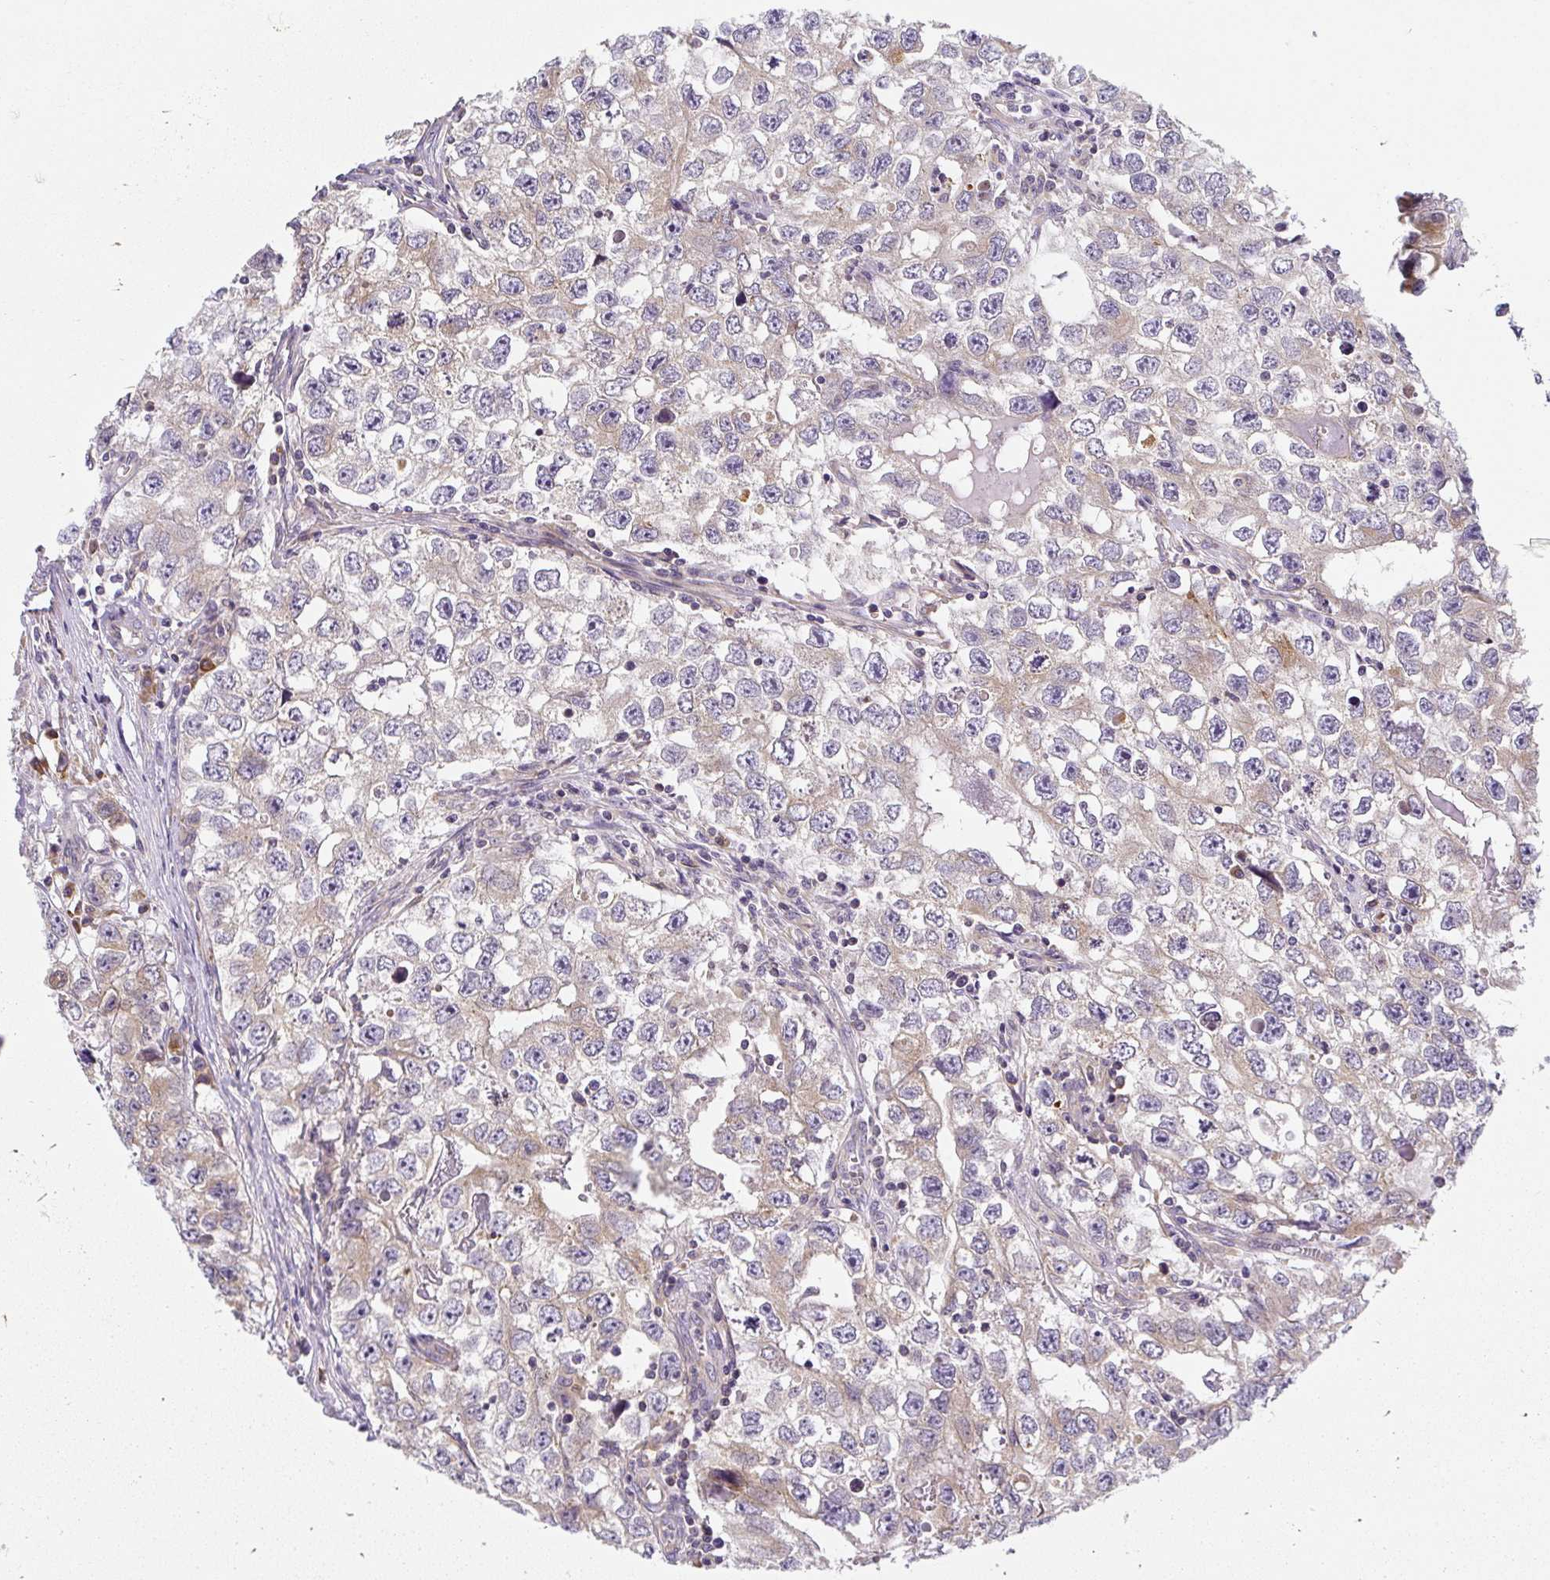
{"staining": {"intensity": "moderate", "quantity": "25%-75%", "location": "cytoplasmic/membranous"}, "tissue": "testis cancer", "cell_type": "Tumor cells", "image_type": "cancer", "snomed": [{"axis": "morphology", "description": "Seminoma, NOS"}, {"axis": "morphology", "description": "Carcinoma, Embryonal, NOS"}, {"axis": "topography", "description": "Testis"}], "caption": "An IHC histopathology image of neoplastic tissue is shown. Protein staining in brown labels moderate cytoplasmic/membranous positivity in testis cancer within tumor cells. Nuclei are stained in blue.", "gene": "CYP20A1", "patient": {"sex": "male", "age": 43}}